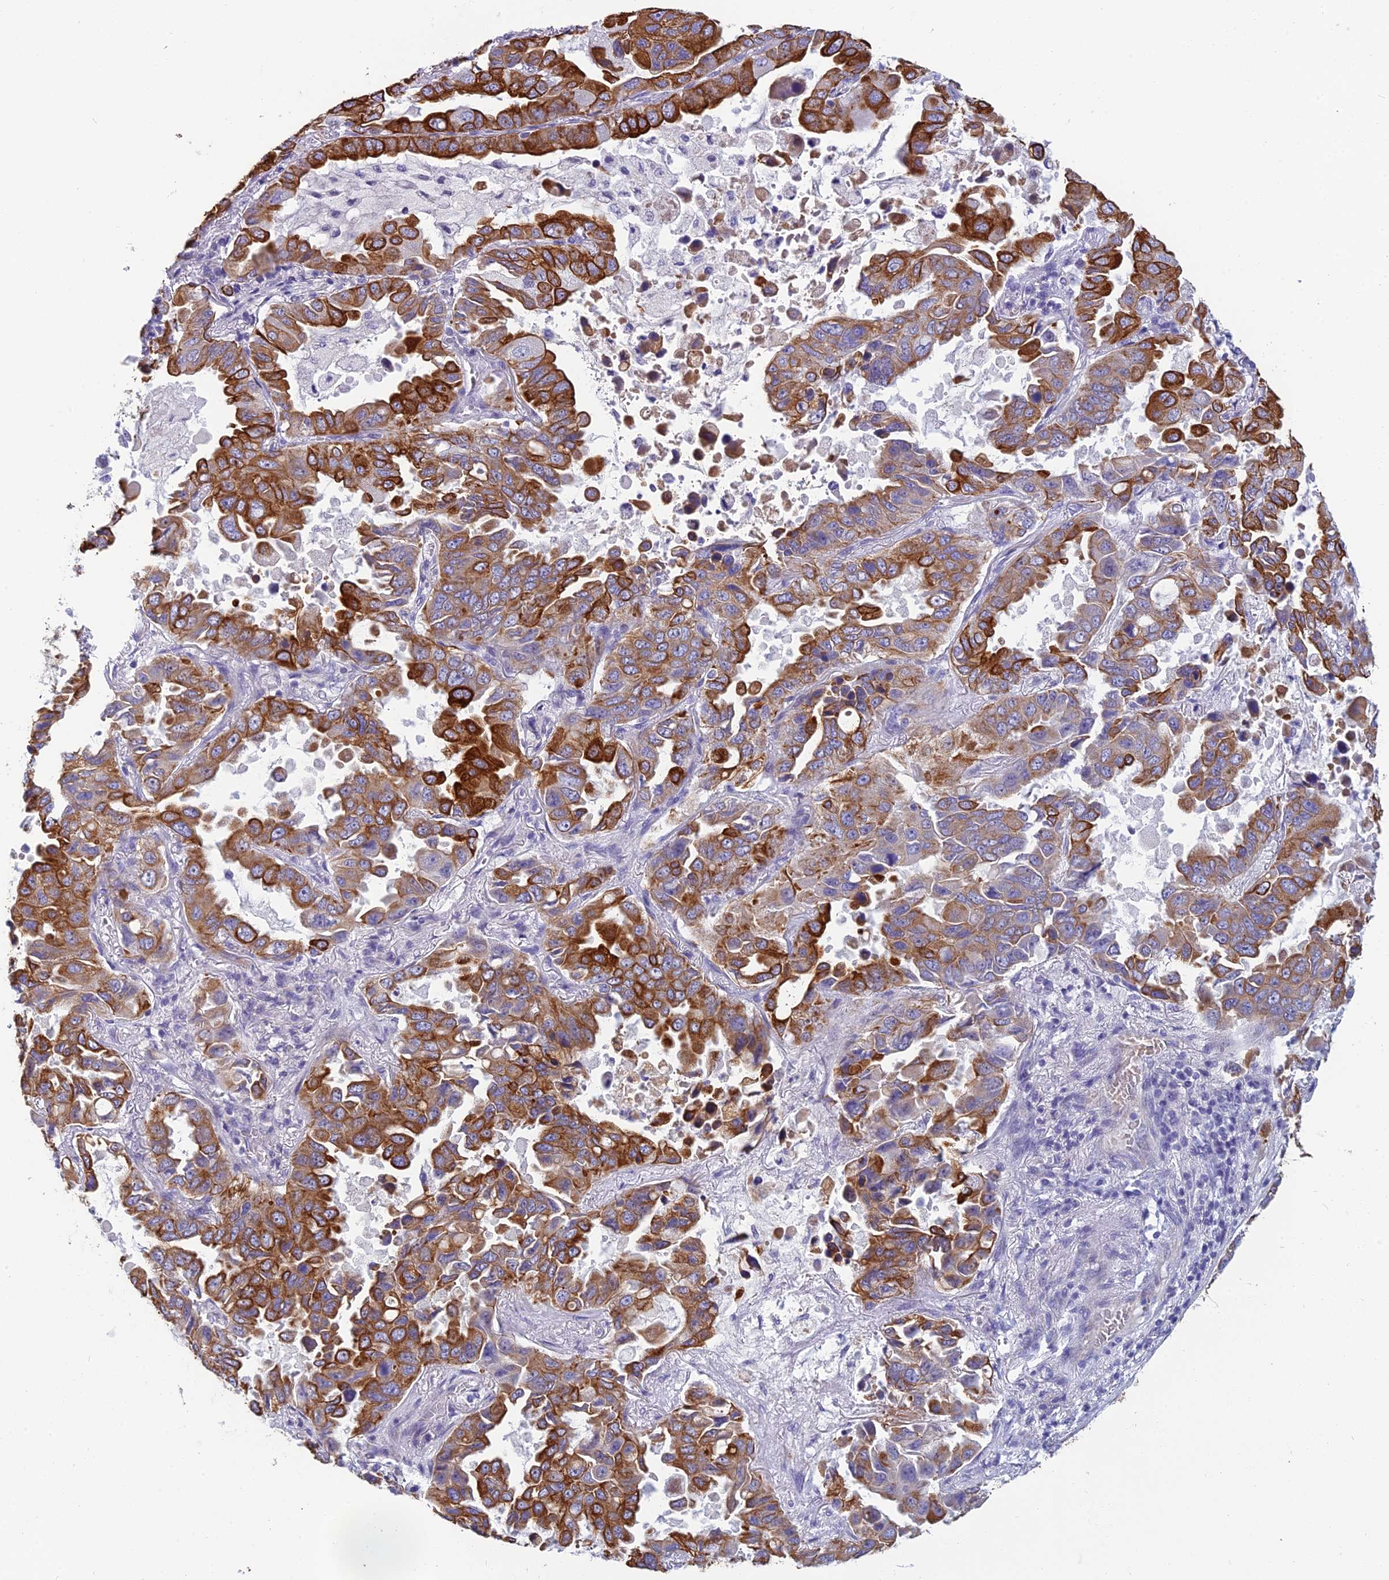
{"staining": {"intensity": "strong", "quantity": ">75%", "location": "cytoplasmic/membranous"}, "tissue": "lung cancer", "cell_type": "Tumor cells", "image_type": "cancer", "snomed": [{"axis": "morphology", "description": "Adenocarcinoma, NOS"}, {"axis": "topography", "description": "Lung"}], "caption": "Protein expression analysis of human lung cancer (adenocarcinoma) reveals strong cytoplasmic/membranous positivity in about >75% of tumor cells.", "gene": "RBM41", "patient": {"sex": "male", "age": 64}}